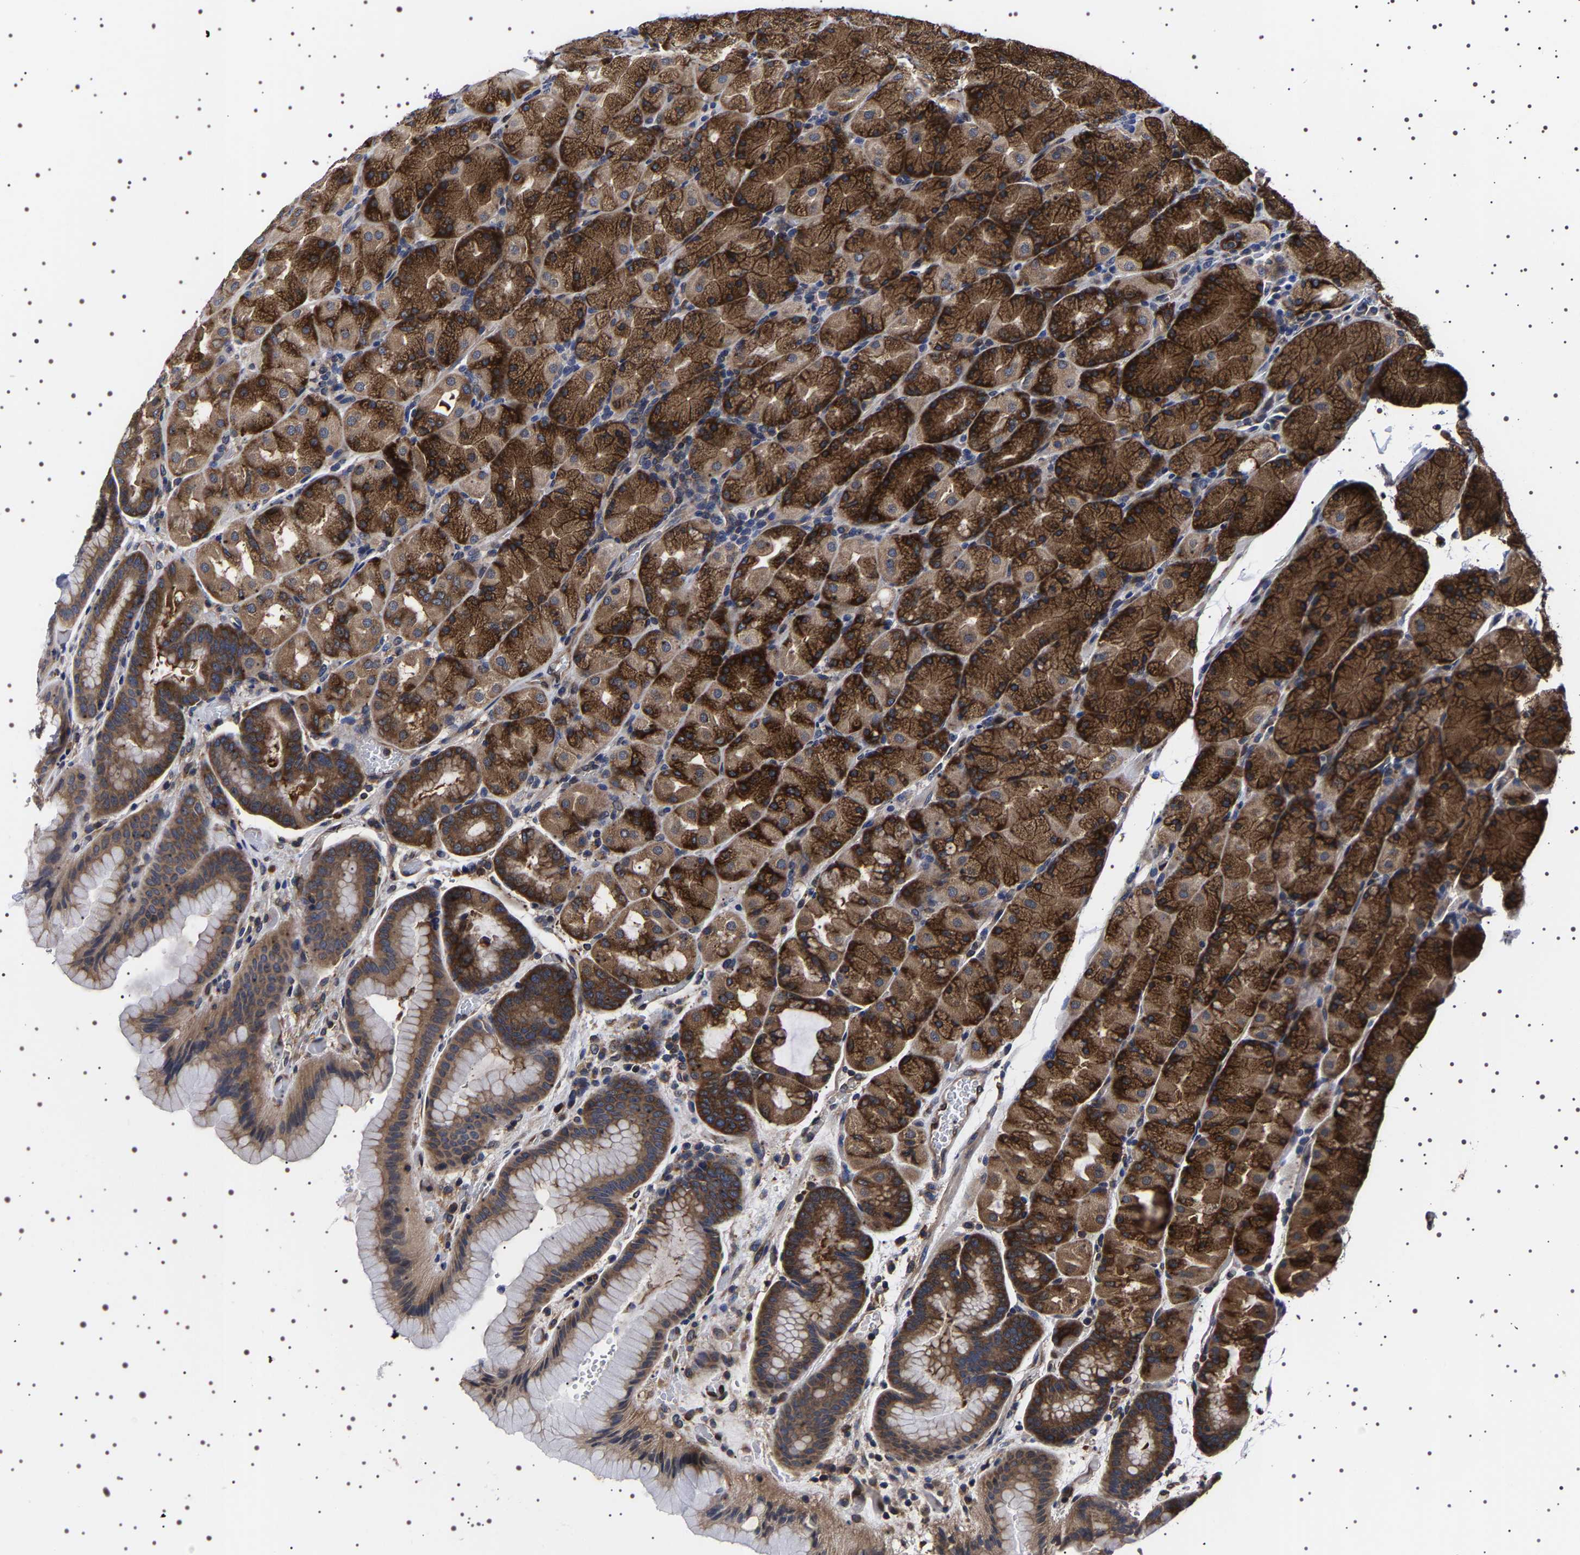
{"staining": {"intensity": "strong", "quantity": ">75%", "location": "cytoplasmic/membranous"}, "tissue": "stomach", "cell_type": "Glandular cells", "image_type": "normal", "snomed": [{"axis": "morphology", "description": "Normal tissue, NOS"}, {"axis": "morphology", "description": "Carcinoid, malignant, NOS"}, {"axis": "topography", "description": "Stomach, upper"}], "caption": "A micrograph of human stomach stained for a protein demonstrates strong cytoplasmic/membranous brown staining in glandular cells. (DAB (3,3'-diaminobenzidine) IHC, brown staining for protein, blue staining for nuclei).", "gene": "DARS1", "patient": {"sex": "male", "age": 39}}